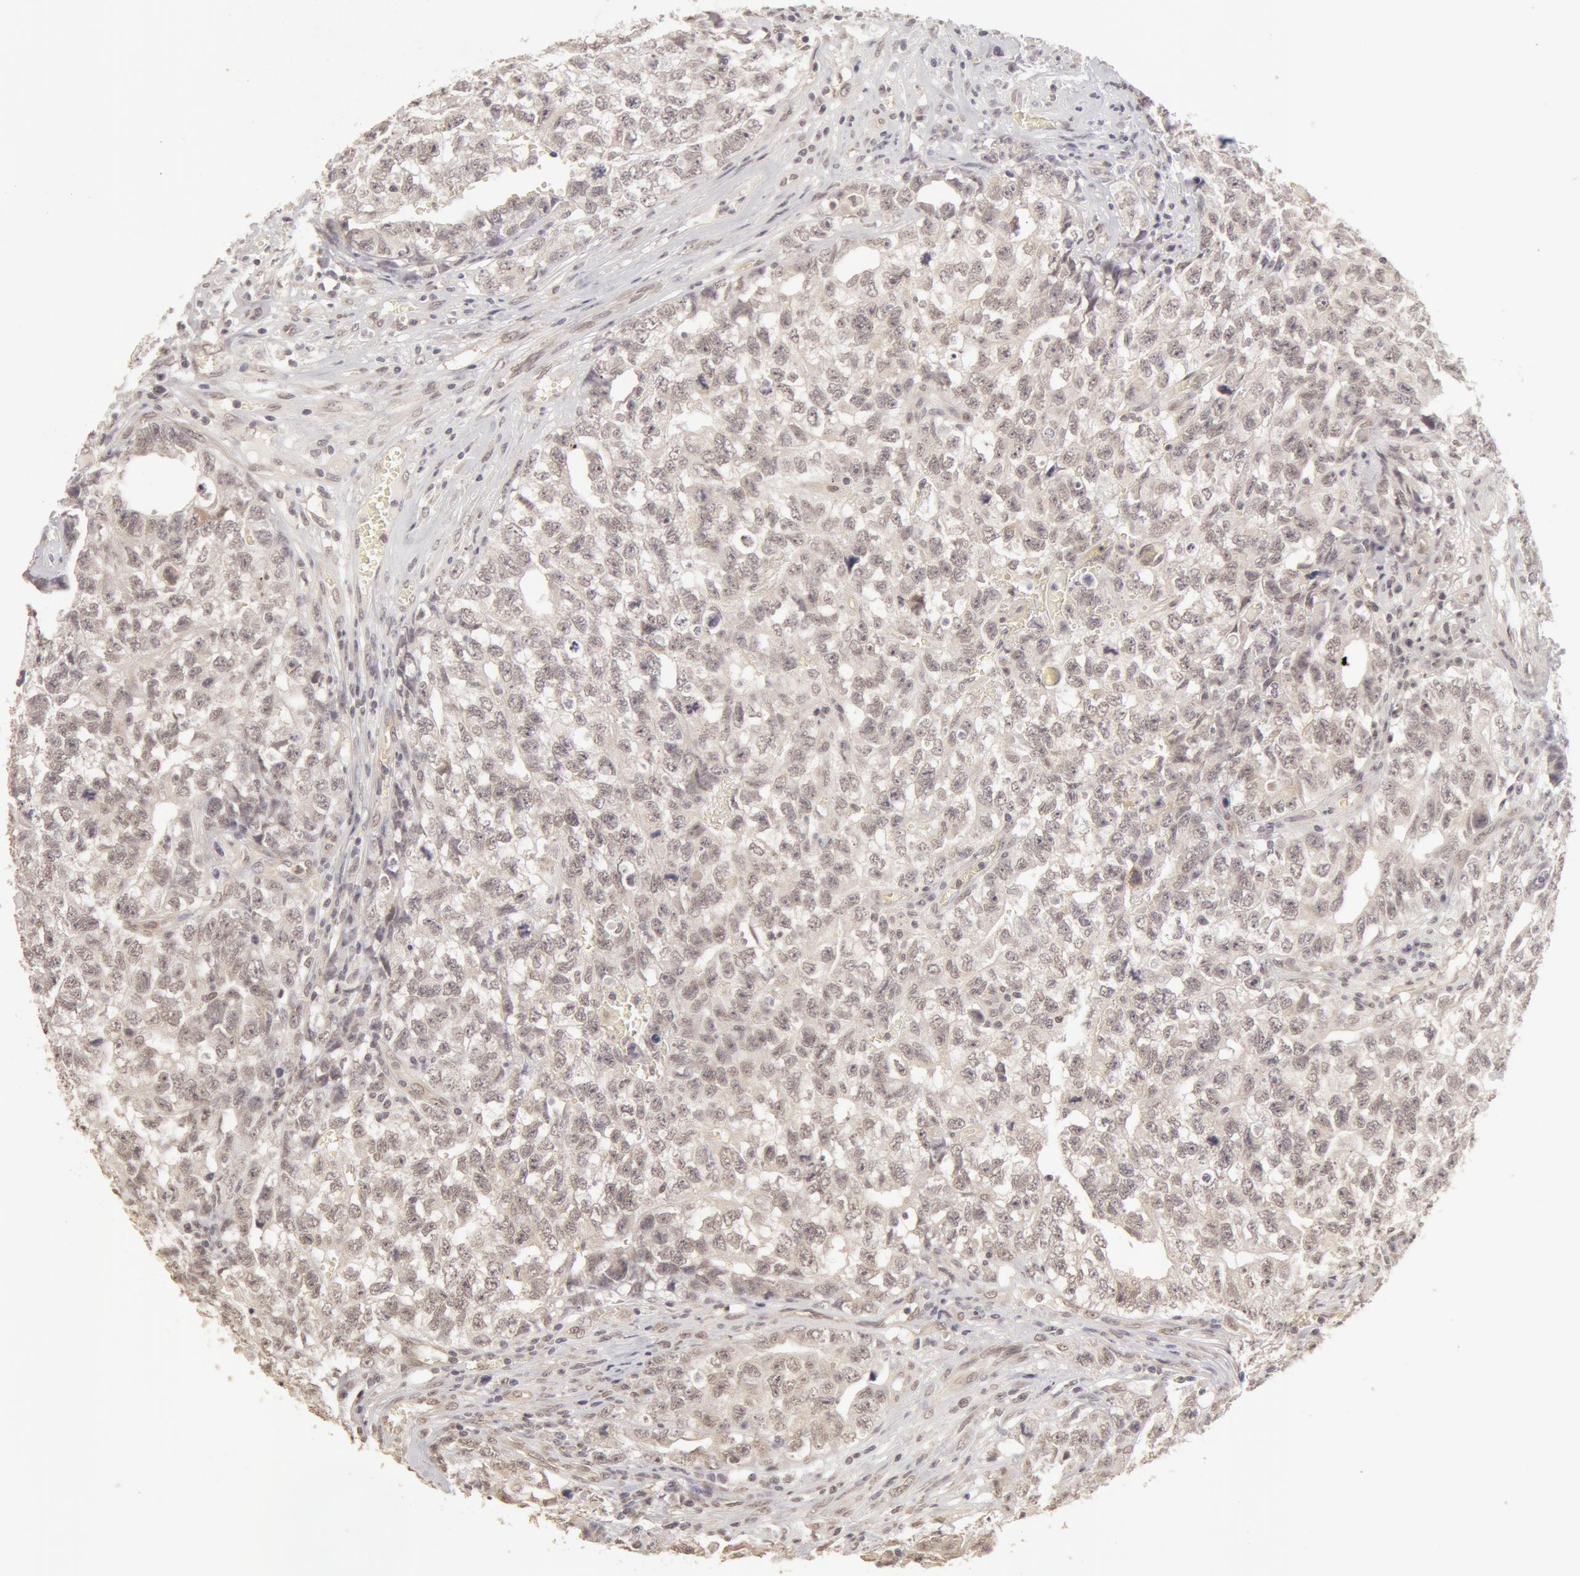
{"staining": {"intensity": "weak", "quantity": ">75%", "location": "nuclear"}, "tissue": "testis cancer", "cell_type": "Tumor cells", "image_type": "cancer", "snomed": [{"axis": "morphology", "description": "Carcinoma, Embryonal, NOS"}, {"axis": "topography", "description": "Testis"}], "caption": "Testis cancer tissue exhibits weak nuclear positivity in approximately >75% of tumor cells, visualized by immunohistochemistry.", "gene": "ADAM10", "patient": {"sex": "male", "age": 31}}